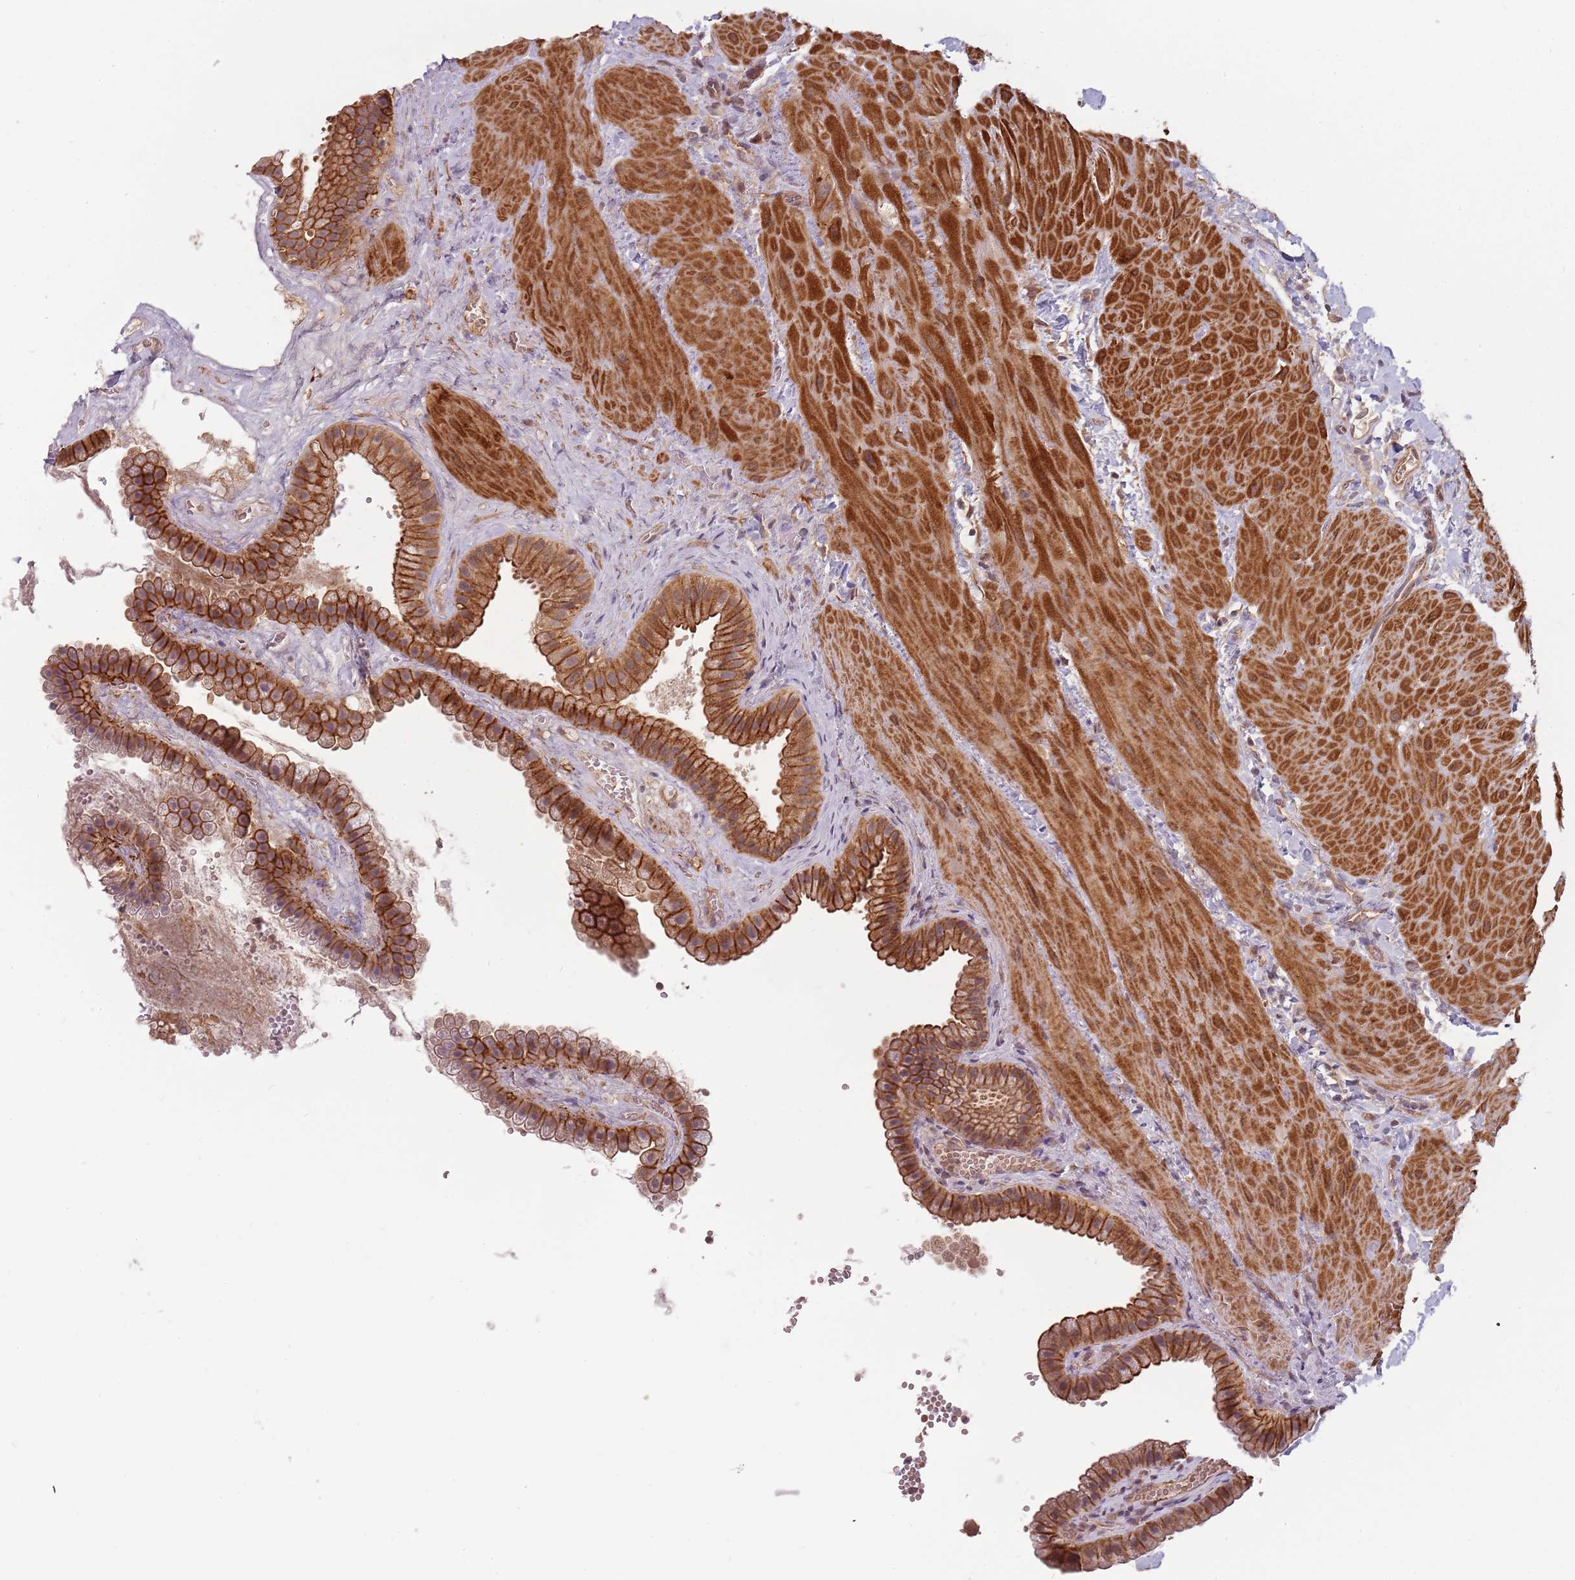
{"staining": {"intensity": "strong", "quantity": ">75%", "location": "cytoplasmic/membranous"}, "tissue": "gallbladder", "cell_type": "Glandular cells", "image_type": "normal", "snomed": [{"axis": "morphology", "description": "Normal tissue, NOS"}, {"axis": "topography", "description": "Gallbladder"}], "caption": "A brown stain shows strong cytoplasmic/membranous expression of a protein in glandular cells of normal gallbladder.", "gene": "PPP1R14C", "patient": {"sex": "male", "age": 55}}